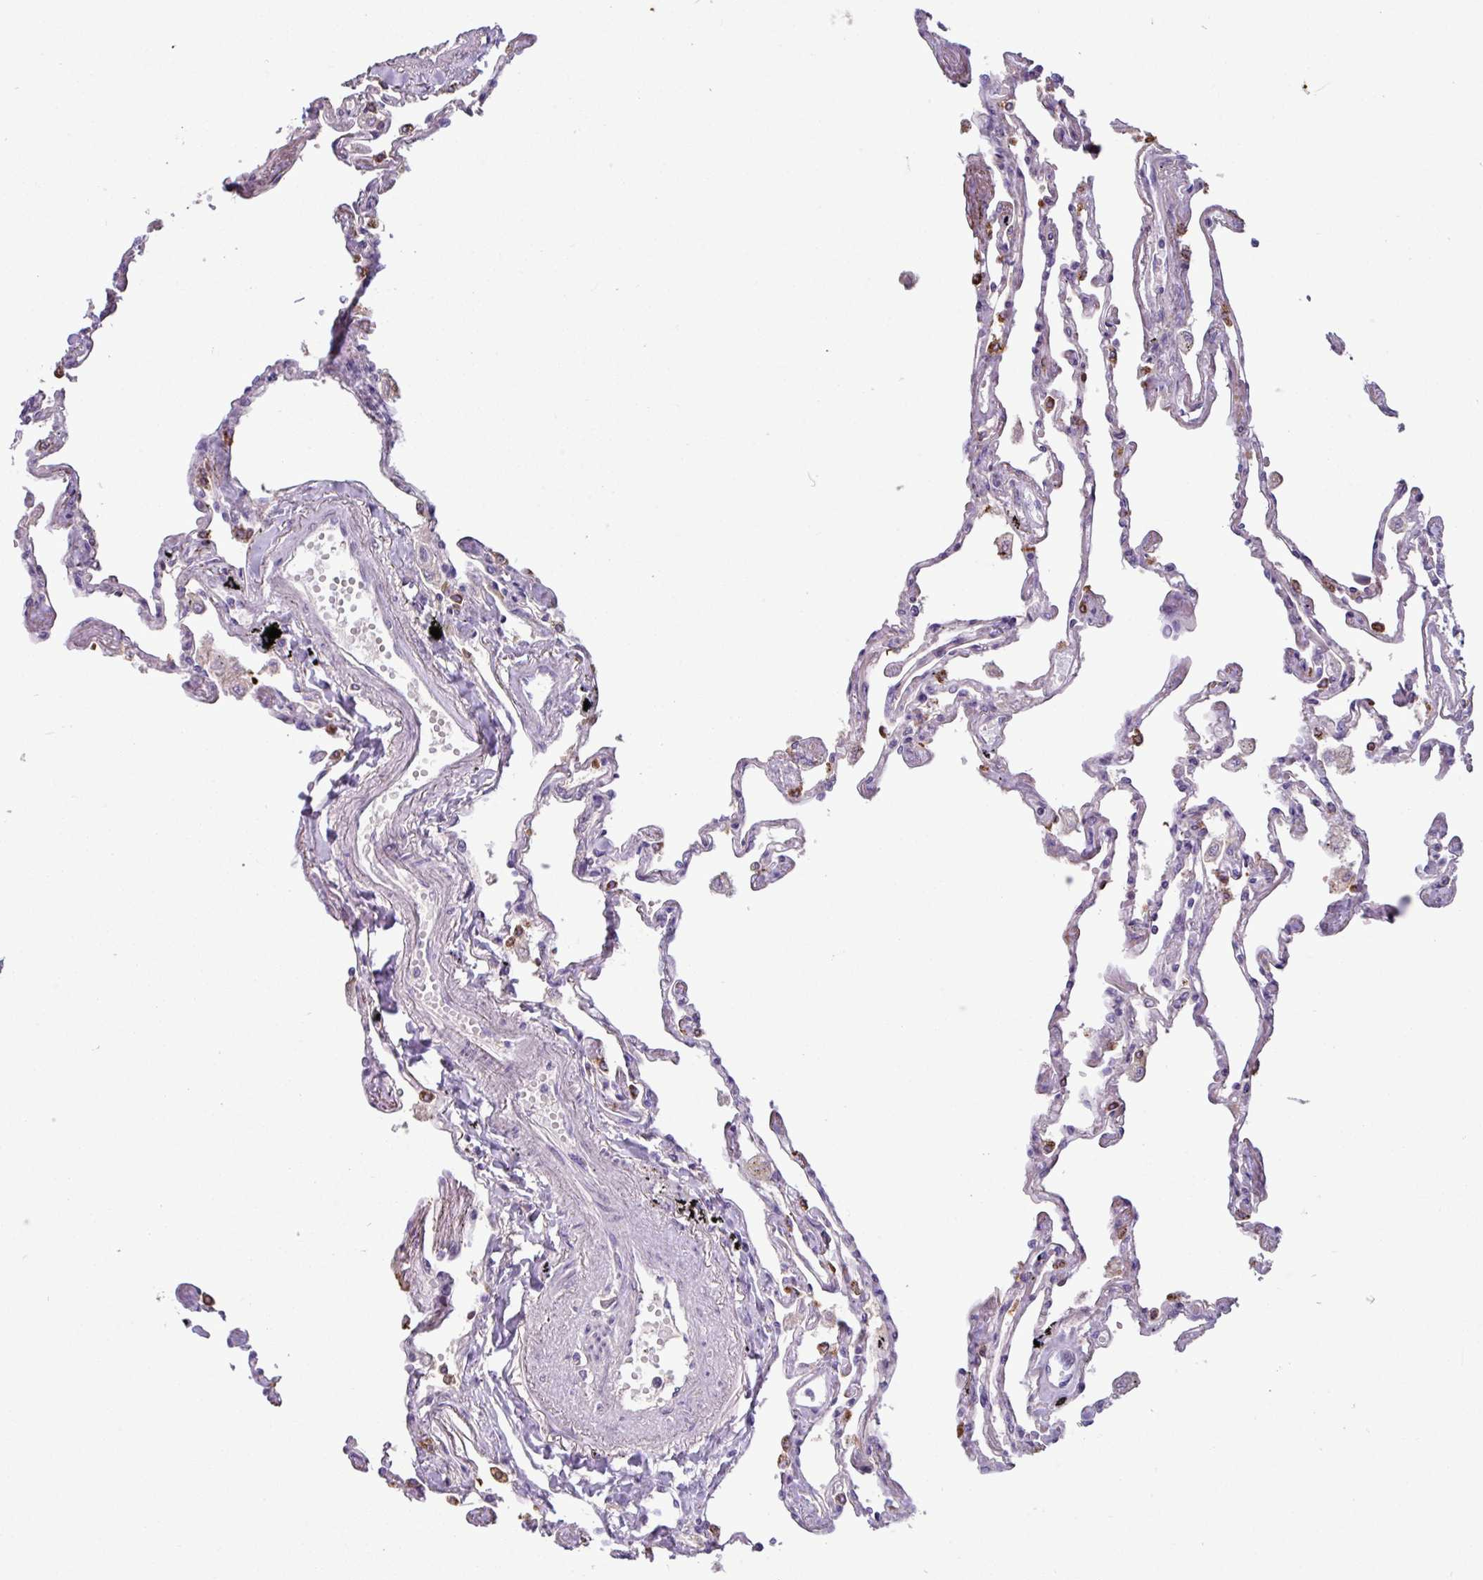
{"staining": {"intensity": "weak", "quantity": "25%-75%", "location": "nuclear"}, "tissue": "lung", "cell_type": "Alveolar cells", "image_type": "normal", "snomed": [{"axis": "morphology", "description": "Normal tissue, NOS"}, {"axis": "topography", "description": "Lung"}], "caption": "Weak nuclear staining for a protein is identified in approximately 25%-75% of alveolar cells of benign lung using IHC.", "gene": "PNLDC1", "patient": {"sex": "female", "age": 67}}